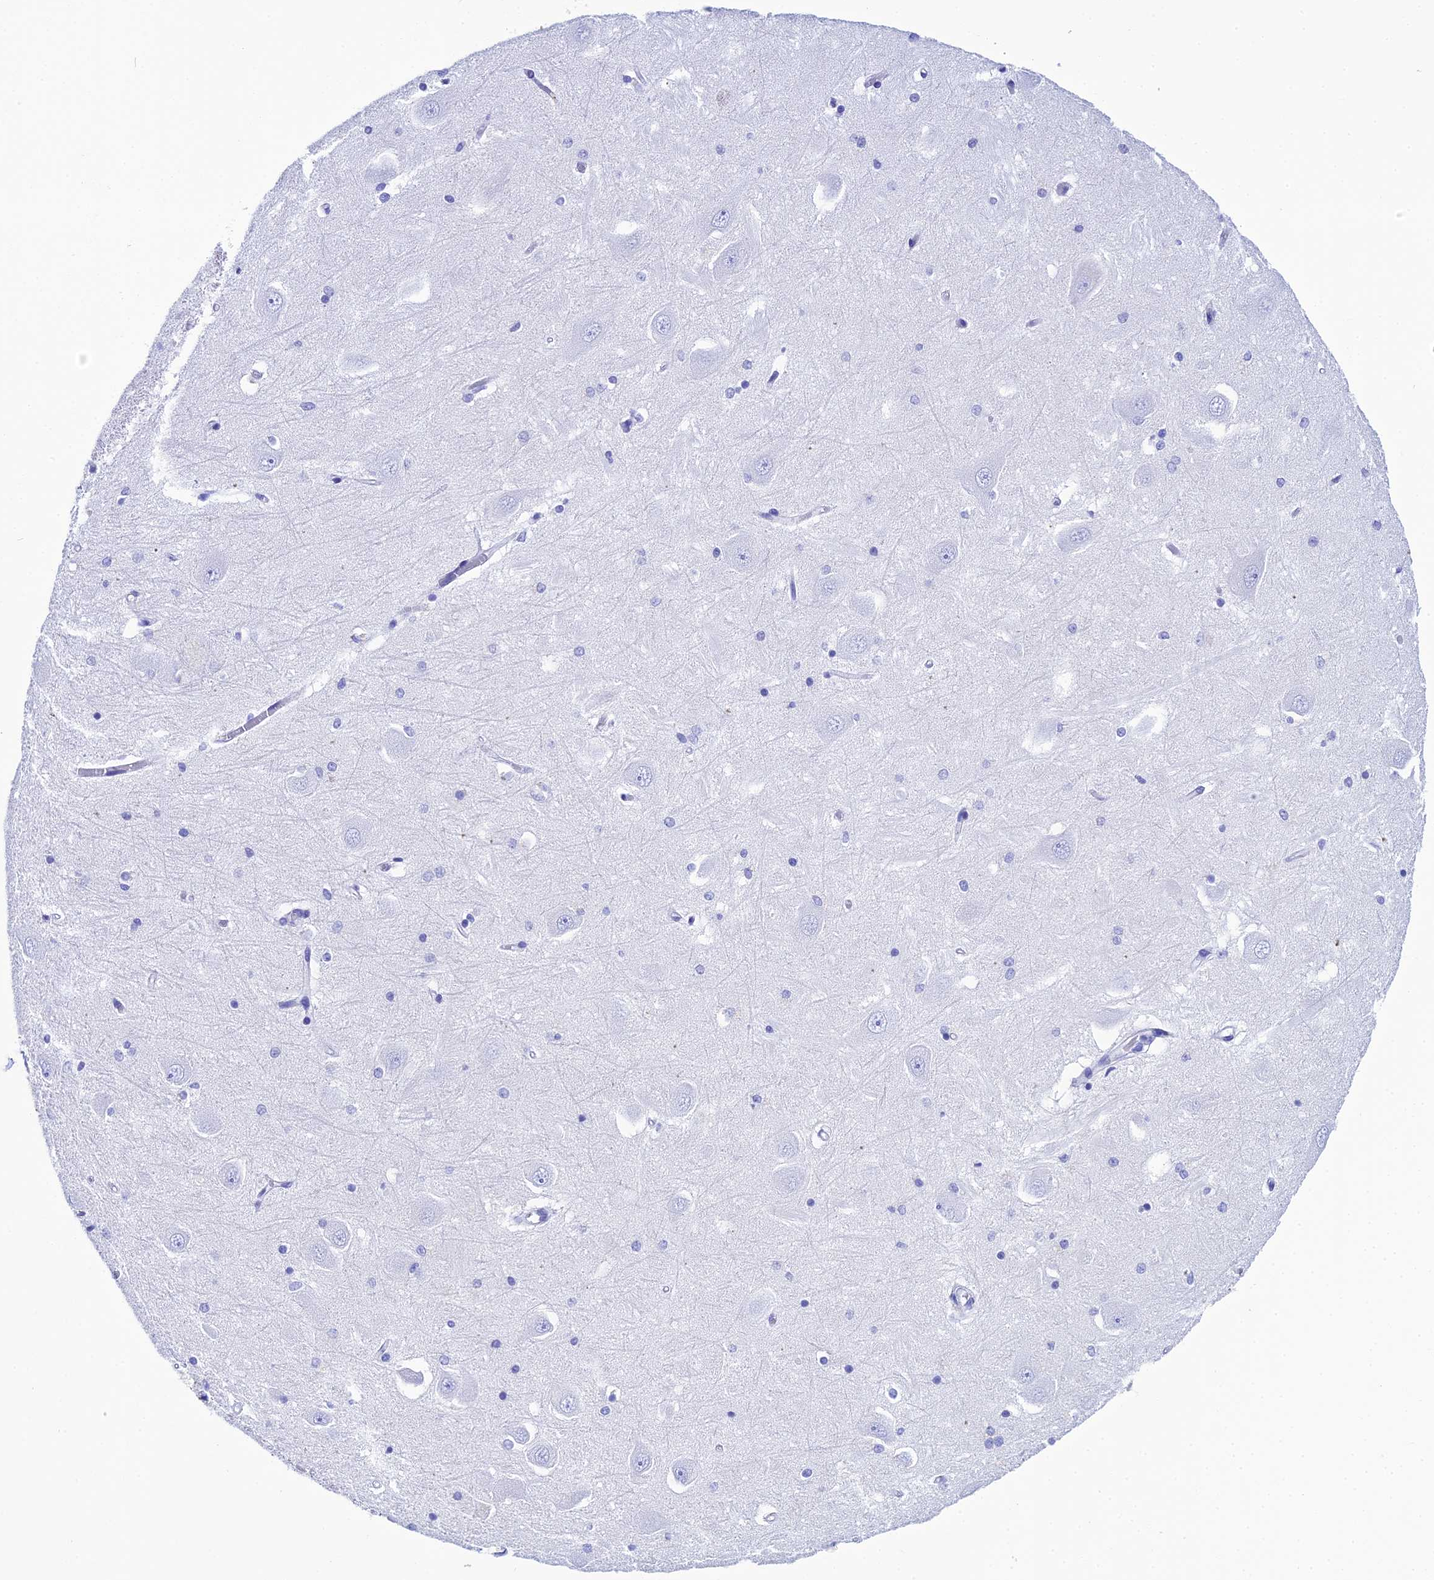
{"staining": {"intensity": "negative", "quantity": "none", "location": "none"}, "tissue": "hippocampus", "cell_type": "Glial cells", "image_type": "normal", "snomed": [{"axis": "morphology", "description": "Normal tissue, NOS"}, {"axis": "topography", "description": "Hippocampus"}], "caption": "A high-resolution micrograph shows immunohistochemistry (IHC) staining of benign hippocampus, which exhibits no significant expression in glial cells.", "gene": "CELA3A", "patient": {"sex": "male", "age": 45}}